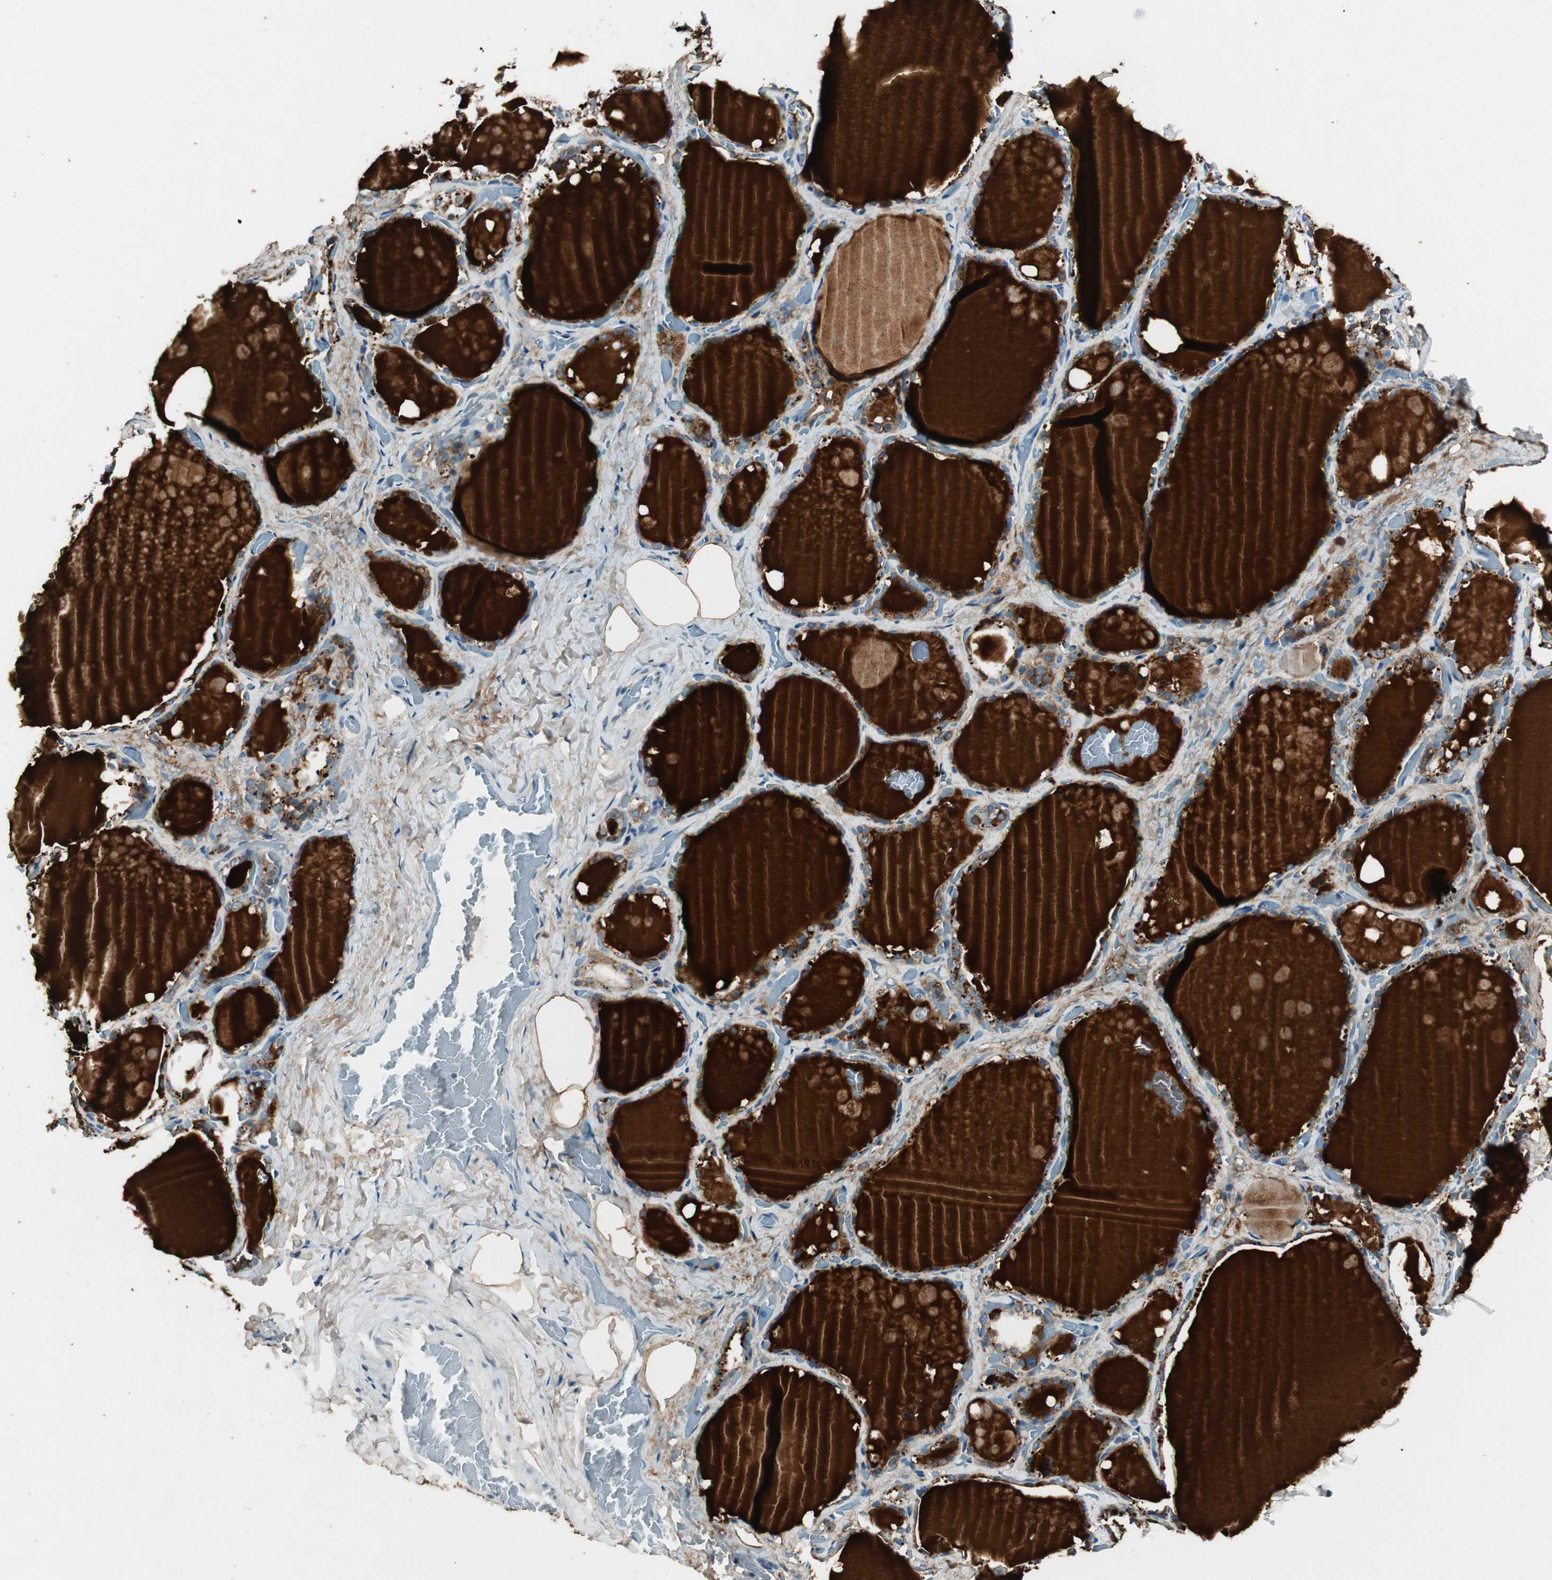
{"staining": {"intensity": "weak", "quantity": "25%-75%", "location": "cytoplasmic/membranous"}, "tissue": "thyroid gland", "cell_type": "Glandular cells", "image_type": "normal", "snomed": [{"axis": "morphology", "description": "Normal tissue, NOS"}, {"axis": "topography", "description": "Thyroid gland"}], "caption": "Thyroid gland stained with a brown dye demonstrates weak cytoplasmic/membranous positive positivity in about 25%-75% of glandular cells.", "gene": "NKAIN1", "patient": {"sex": "male", "age": 61}}